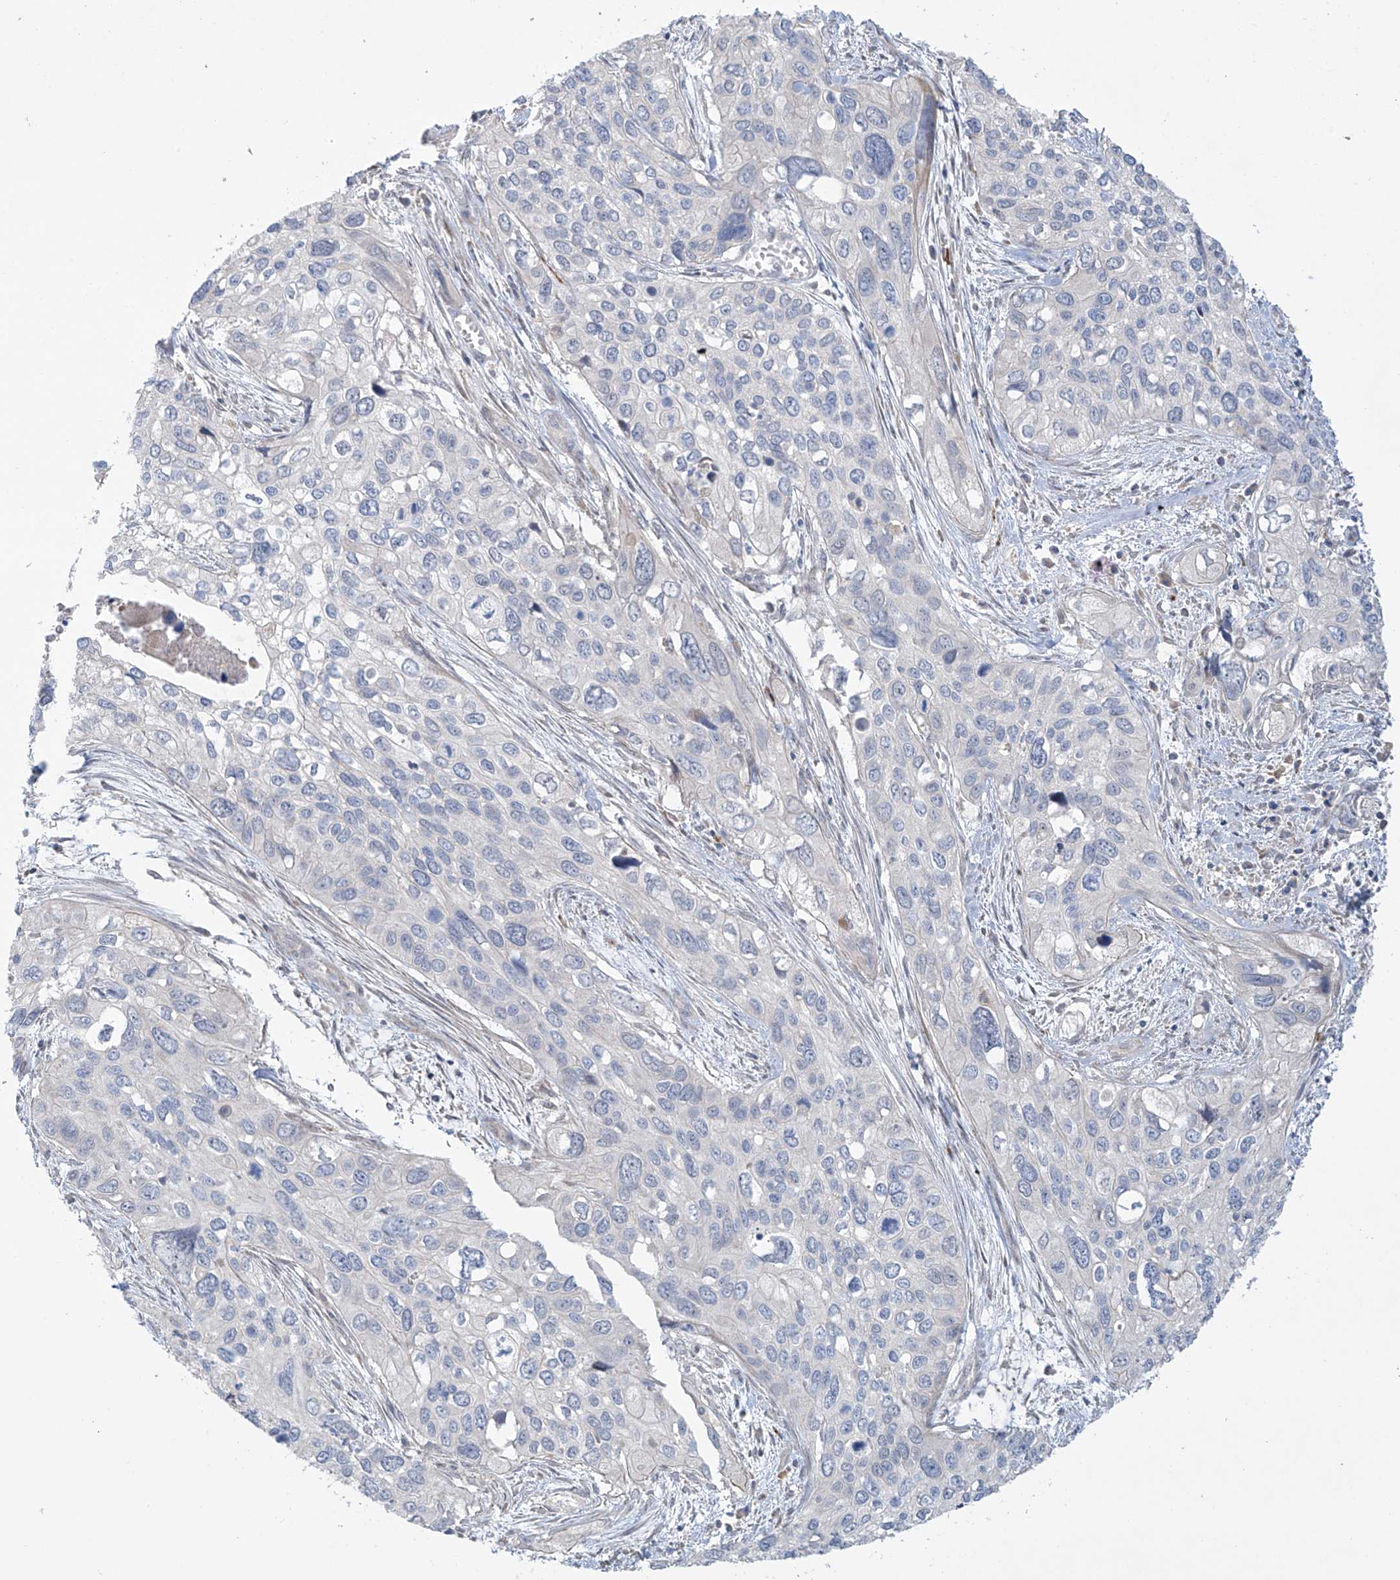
{"staining": {"intensity": "negative", "quantity": "none", "location": "none"}, "tissue": "cervical cancer", "cell_type": "Tumor cells", "image_type": "cancer", "snomed": [{"axis": "morphology", "description": "Squamous cell carcinoma, NOS"}, {"axis": "topography", "description": "Cervix"}], "caption": "This is an immunohistochemistry histopathology image of human cervical cancer. There is no positivity in tumor cells.", "gene": "ZNF641", "patient": {"sex": "female", "age": 55}}